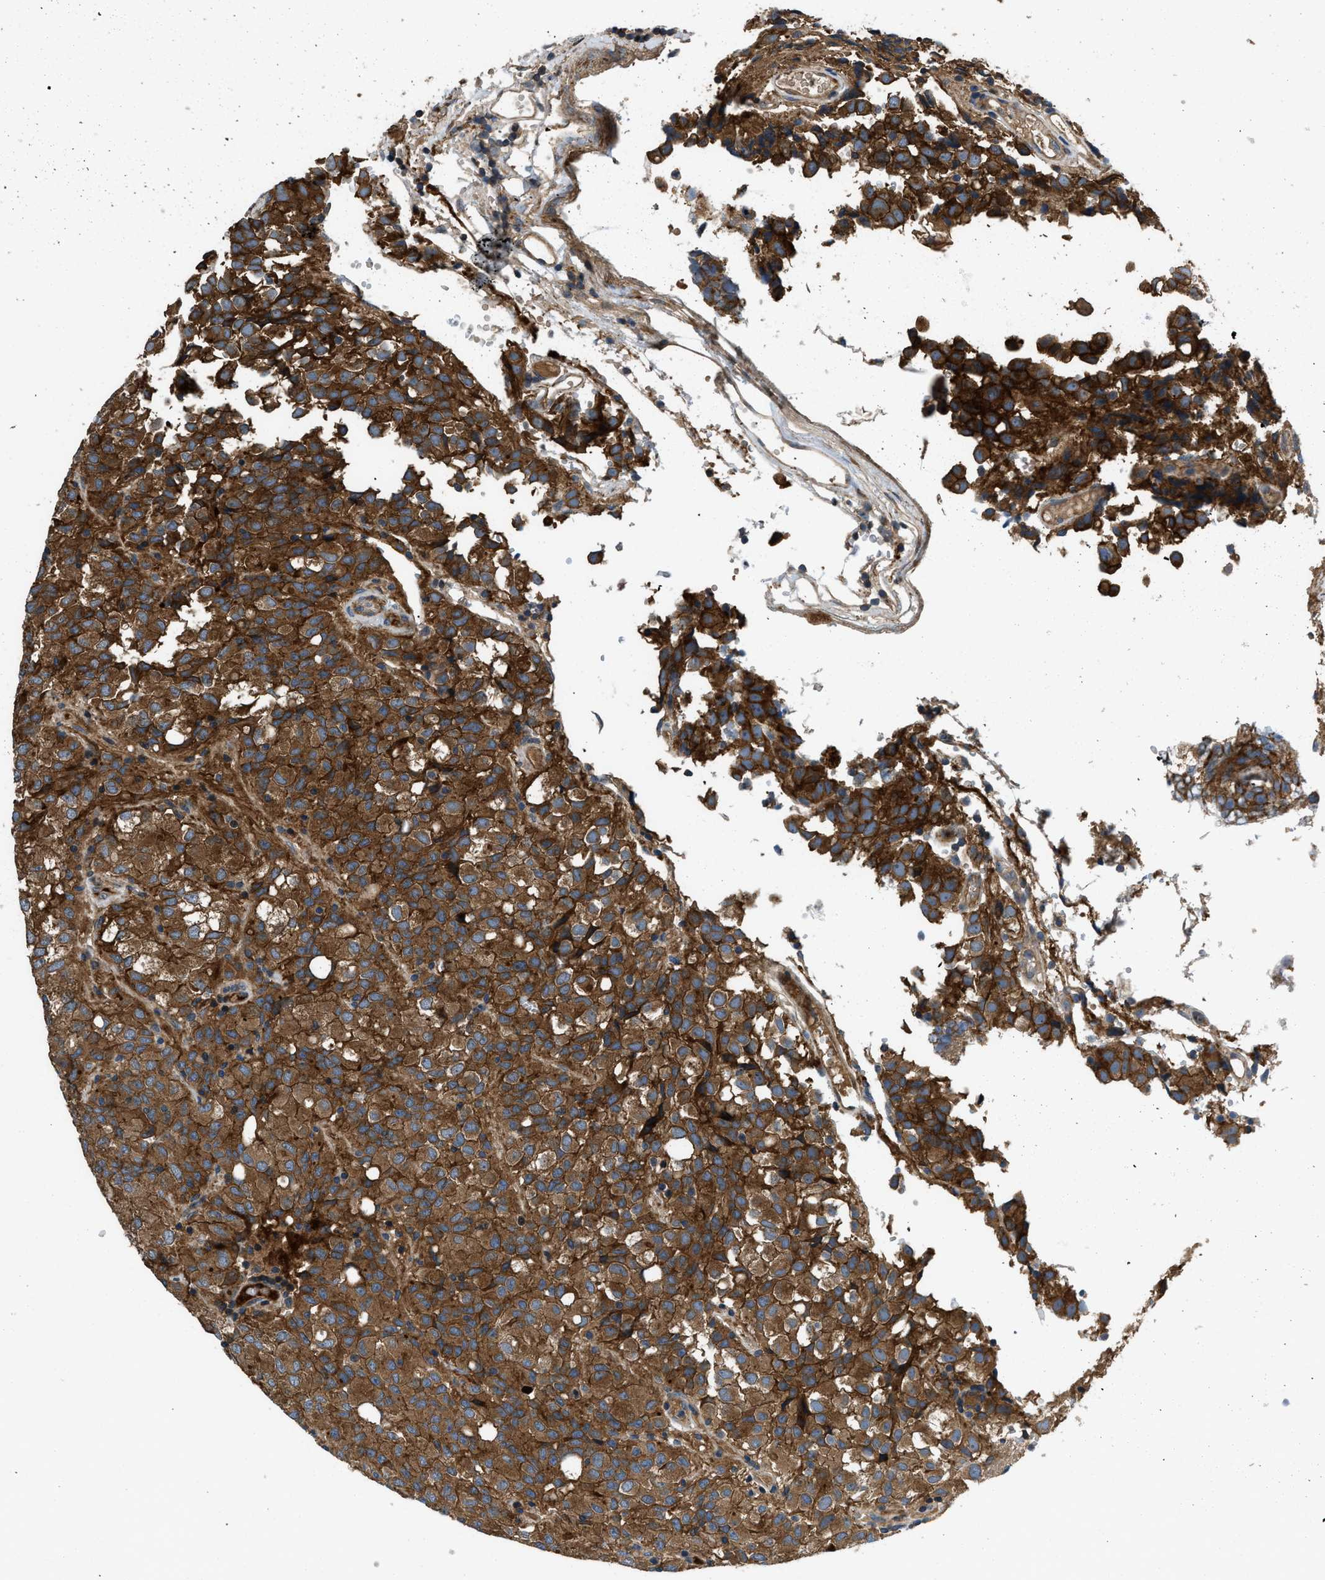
{"staining": {"intensity": "strong", "quantity": ">75%", "location": "cytoplasmic/membranous"}, "tissue": "glioma", "cell_type": "Tumor cells", "image_type": "cancer", "snomed": [{"axis": "morphology", "description": "Glioma, malignant, High grade"}, {"axis": "topography", "description": "Brain"}], "caption": "Immunohistochemistry micrograph of neoplastic tissue: human glioma stained using immunohistochemistry (IHC) reveals high levels of strong protein expression localized specifically in the cytoplasmic/membranous of tumor cells, appearing as a cytoplasmic/membranous brown color.", "gene": "CNNM3", "patient": {"sex": "male", "age": 32}}